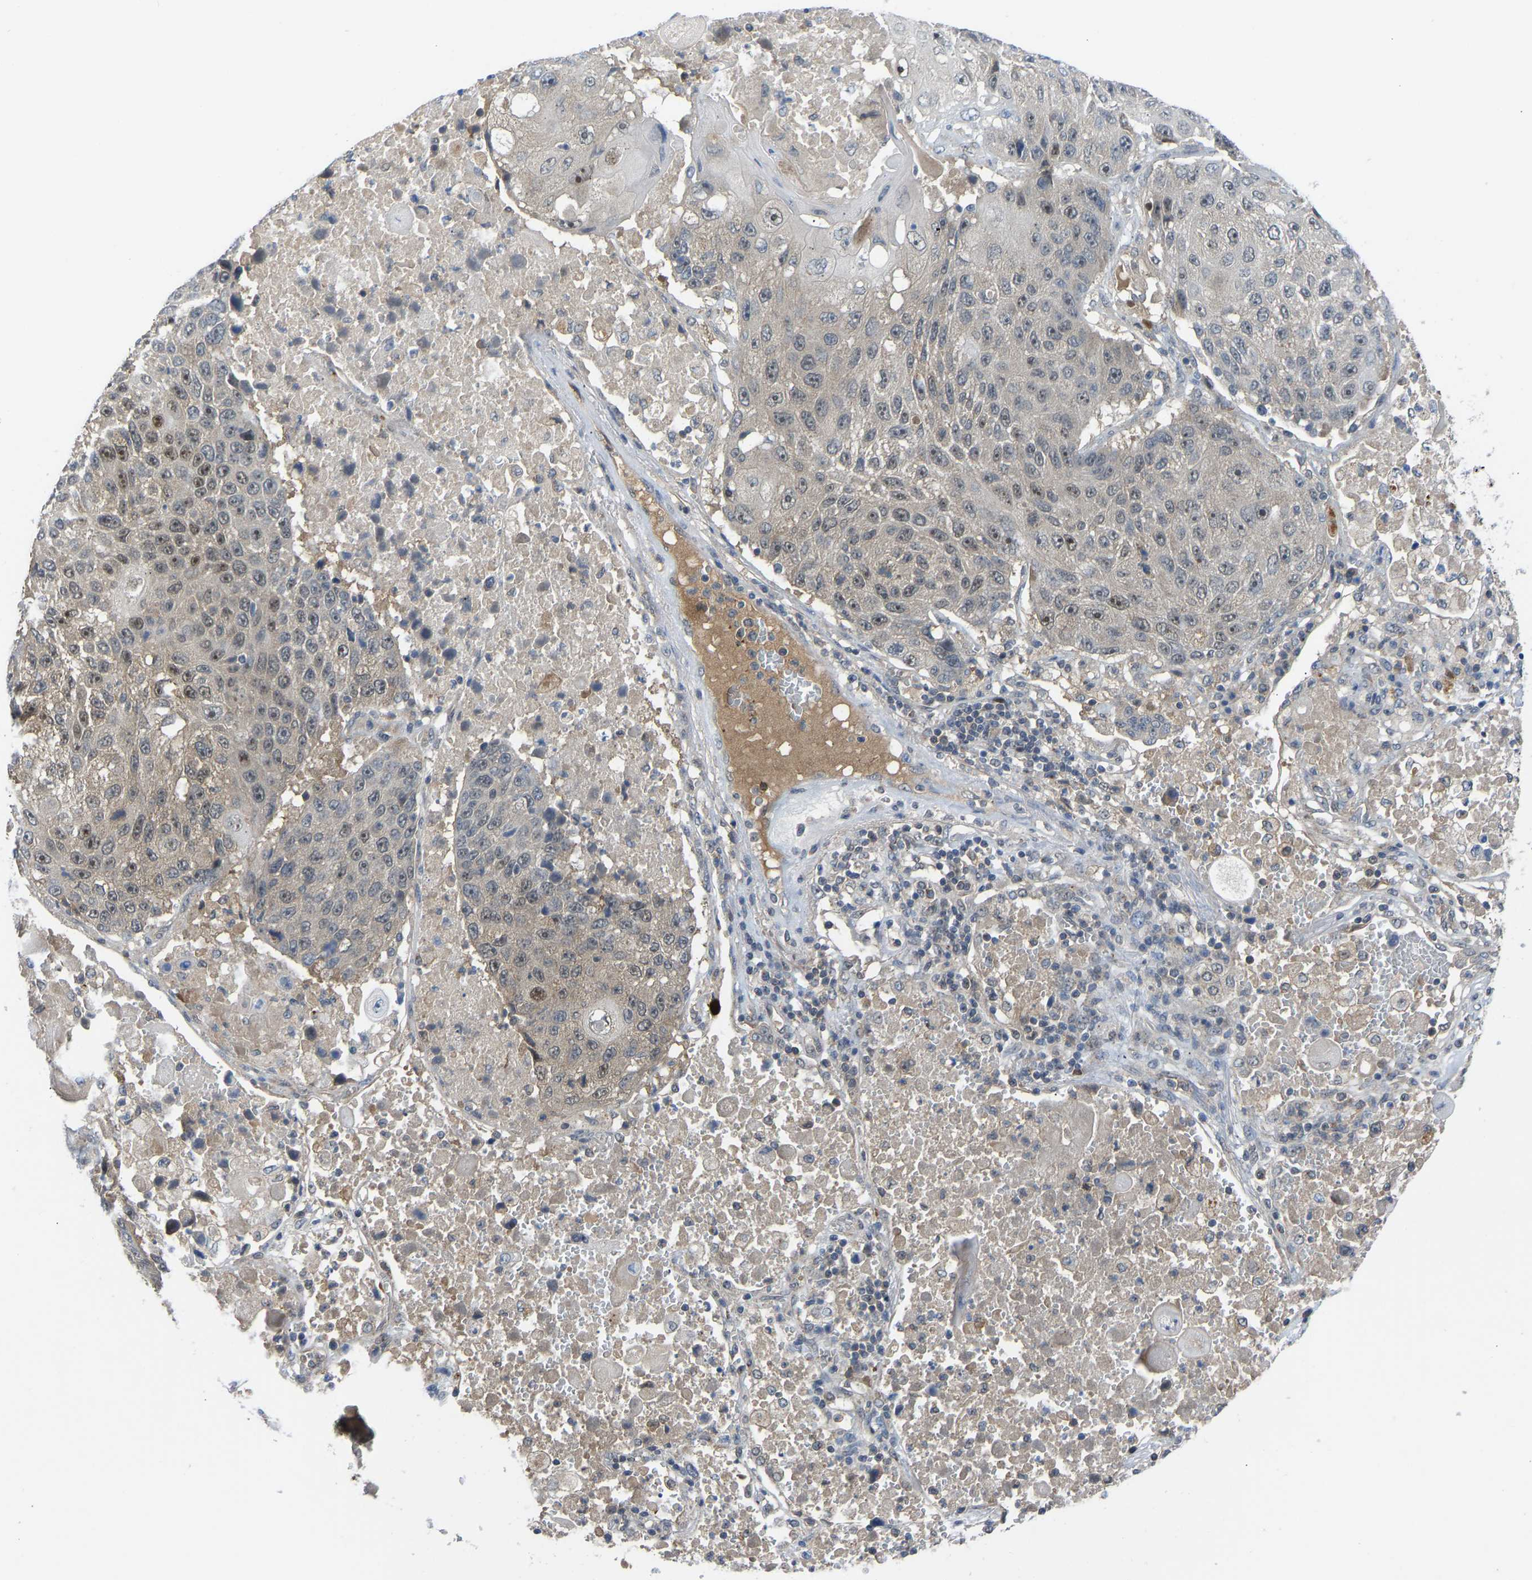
{"staining": {"intensity": "weak", "quantity": "<25%", "location": "nuclear"}, "tissue": "lung cancer", "cell_type": "Tumor cells", "image_type": "cancer", "snomed": [{"axis": "morphology", "description": "Squamous cell carcinoma, NOS"}, {"axis": "topography", "description": "Lung"}], "caption": "Human squamous cell carcinoma (lung) stained for a protein using immunohistochemistry exhibits no expression in tumor cells.", "gene": "ZNF251", "patient": {"sex": "male", "age": 61}}